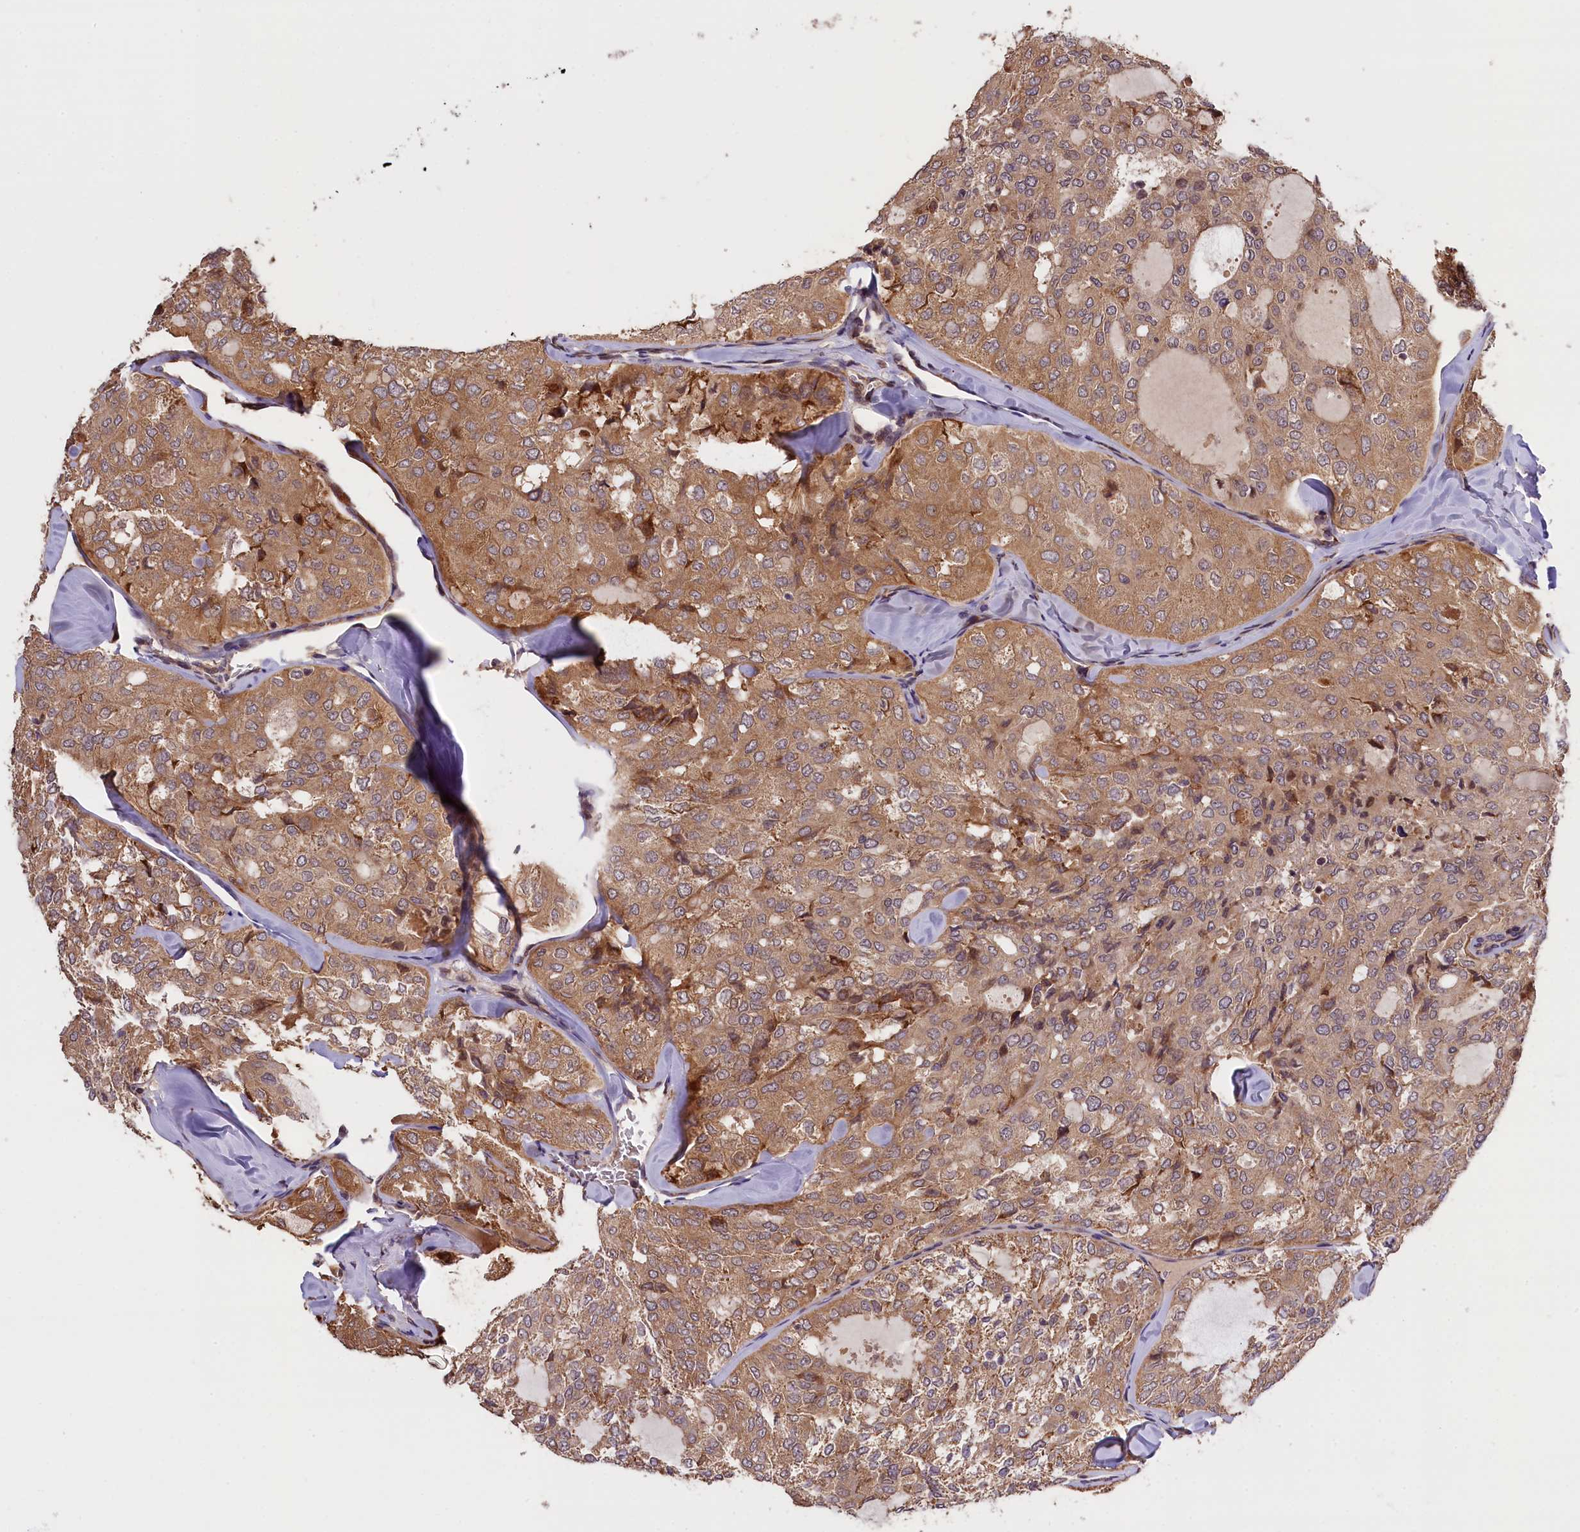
{"staining": {"intensity": "moderate", "quantity": ">75%", "location": "cytoplasmic/membranous"}, "tissue": "thyroid cancer", "cell_type": "Tumor cells", "image_type": "cancer", "snomed": [{"axis": "morphology", "description": "Follicular adenoma carcinoma, NOS"}, {"axis": "topography", "description": "Thyroid gland"}], "caption": "This histopathology image reveals IHC staining of human thyroid cancer (follicular adenoma carcinoma), with medium moderate cytoplasmic/membranous positivity in about >75% of tumor cells.", "gene": "DNAJB9", "patient": {"sex": "male", "age": 75}}